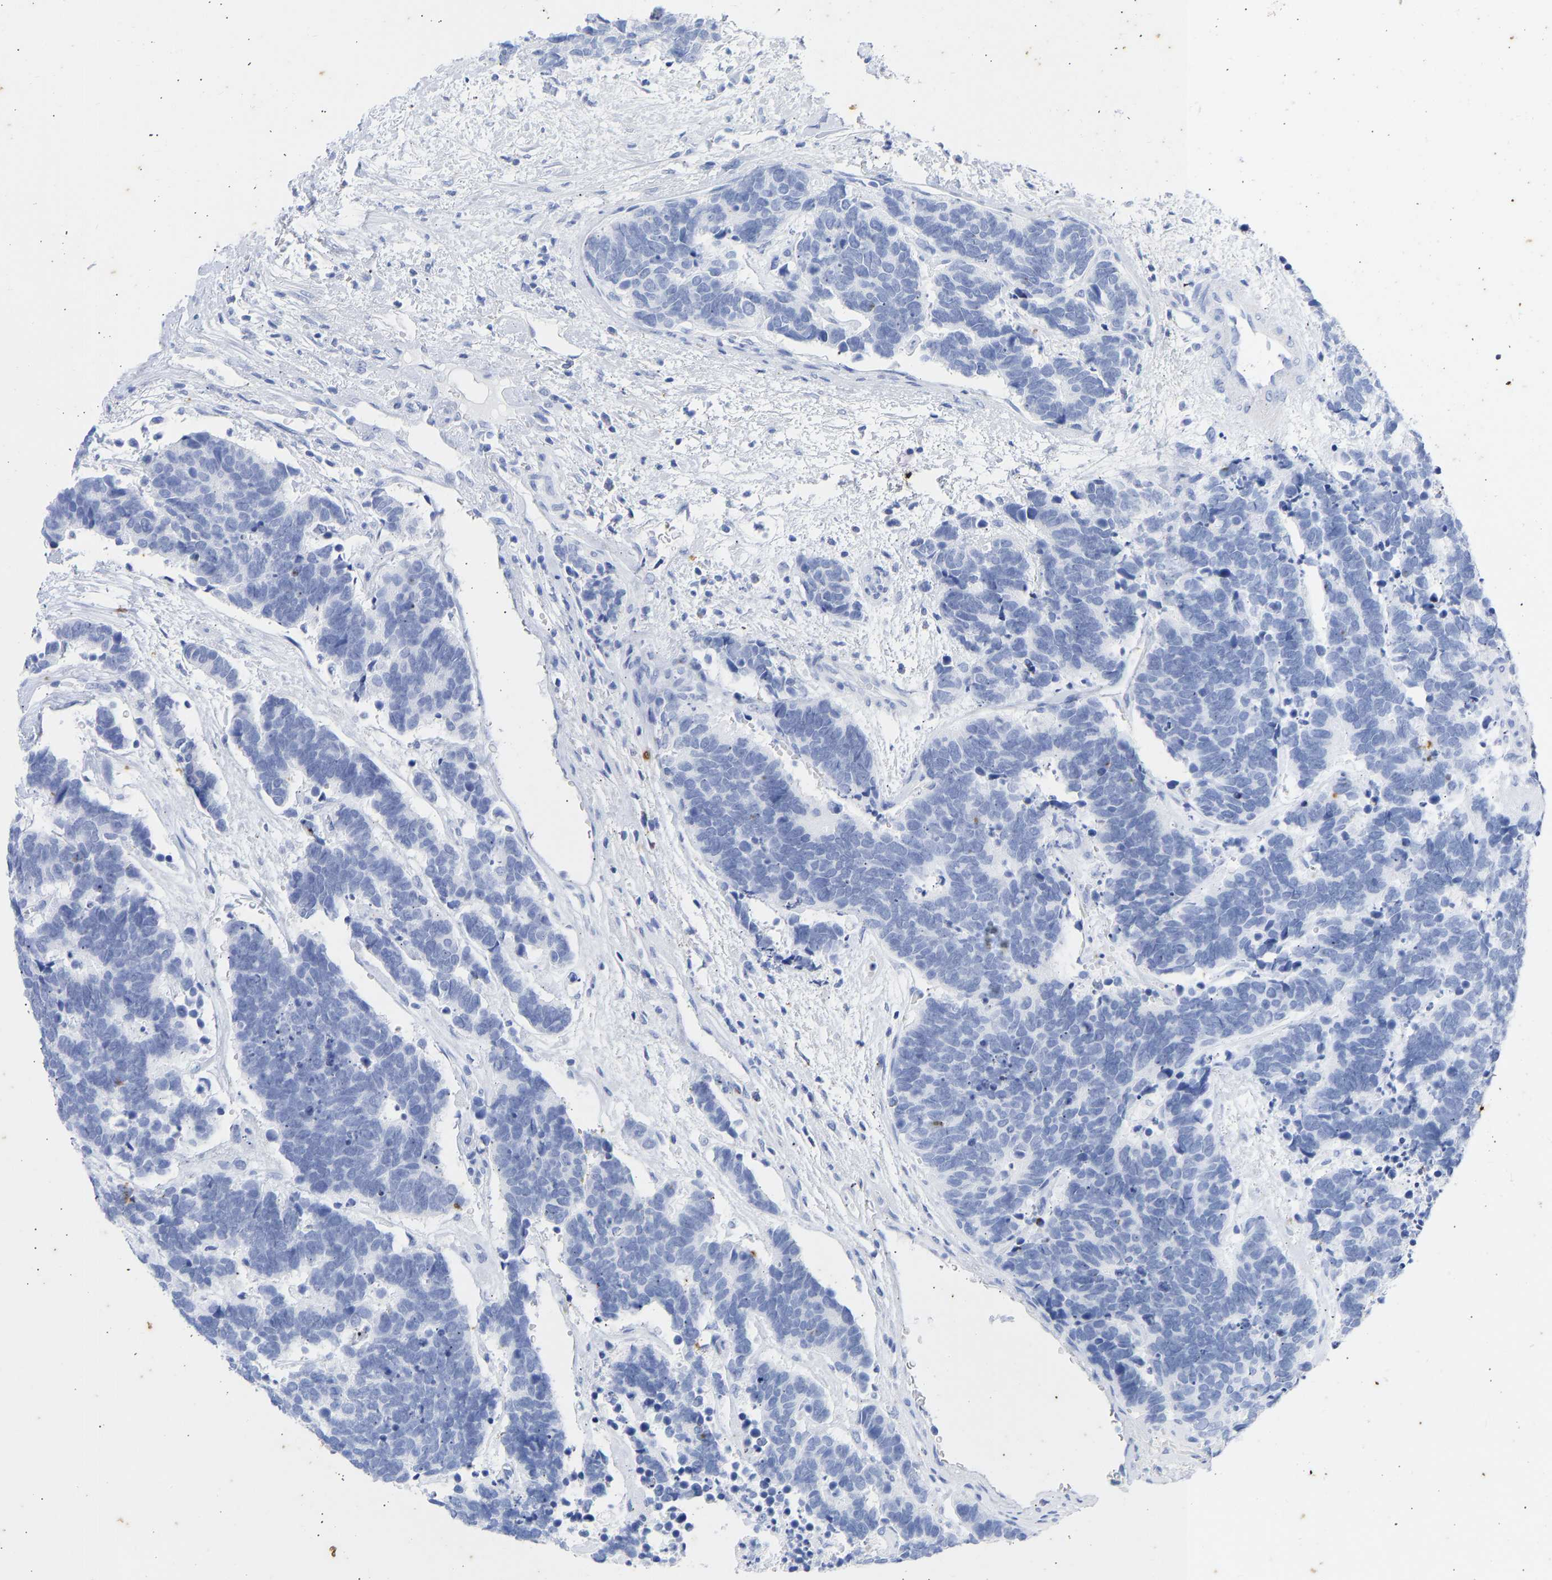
{"staining": {"intensity": "negative", "quantity": "none", "location": "none"}, "tissue": "carcinoid", "cell_type": "Tumor cells", "image_type": "cancer", "snomed": [{"axis": "morphology", "description": "Carcinoma, NOS"}, {"axis": "morphology", "description": "Carcinoid, malignant, NOS"}, {"axis": "topography", "description": "Urinary bladder"}], "caption": "This is a image of IHC staining of carcinoid, which shows no staining in tumor cells.", "gene": "KRT1", "patient": {"sex": "male", "age": 57}}